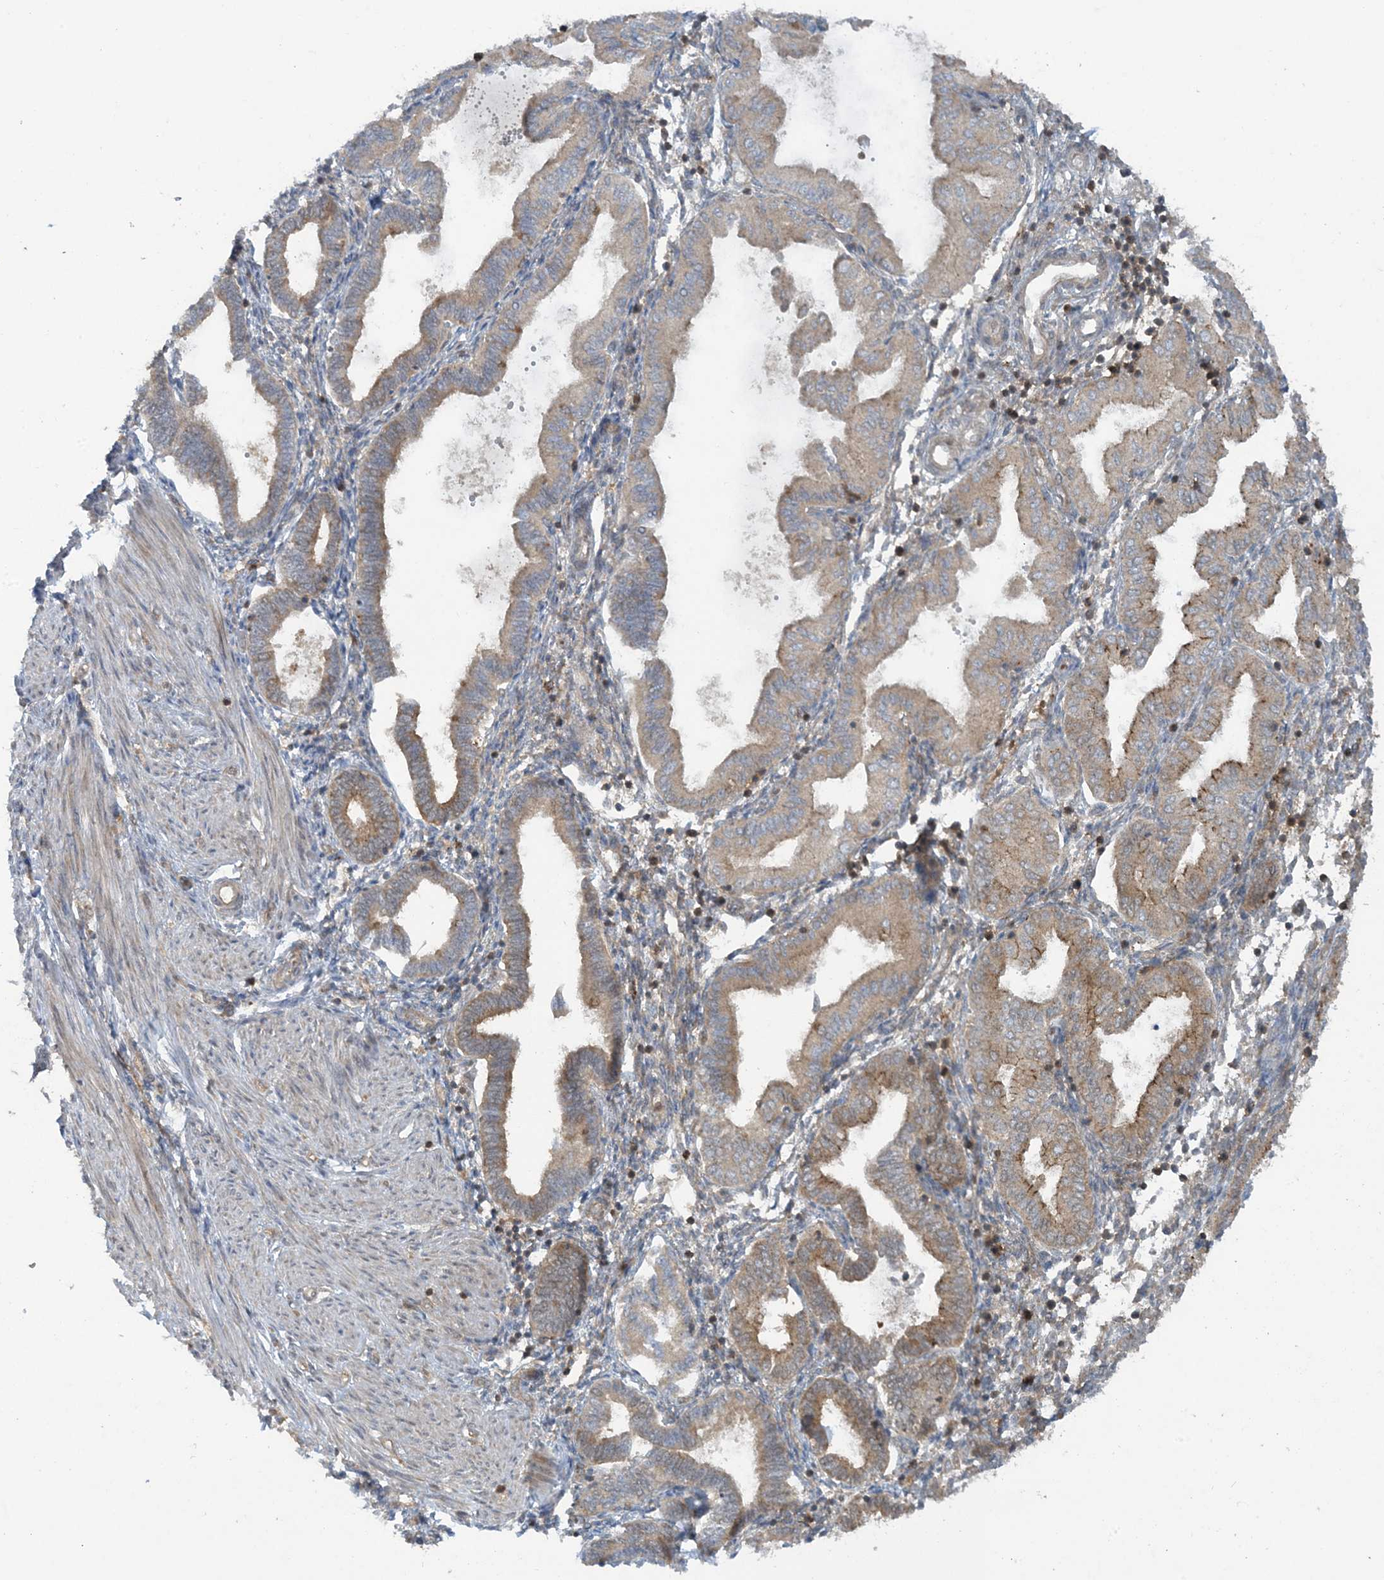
{"staining": {"intensity": "moderate", "quantity": "25%-75%", "location": "cytoplasmic/membranous"}, "tissue": "endometrium", "cell_type": "Cells in endometrial stroma", "image_type": "normal", "snomed": [{"axis": "morphology", "description": "Normal tissue, NOS"}, {"axis": "topography", "description": "Endometrium"}], "caption": "A high-resolution photomicrograph shows IHC staining of normal endometrium, which exhibits moderate cytoplasmic/membranous staining in approximately 25%-75% of cells in endometrial stroma. (DAB IHC, brown staining for protein, blue staining for nuclei).", "gene": "STAM2", "patient": {"sex": "female", "age": 53}}